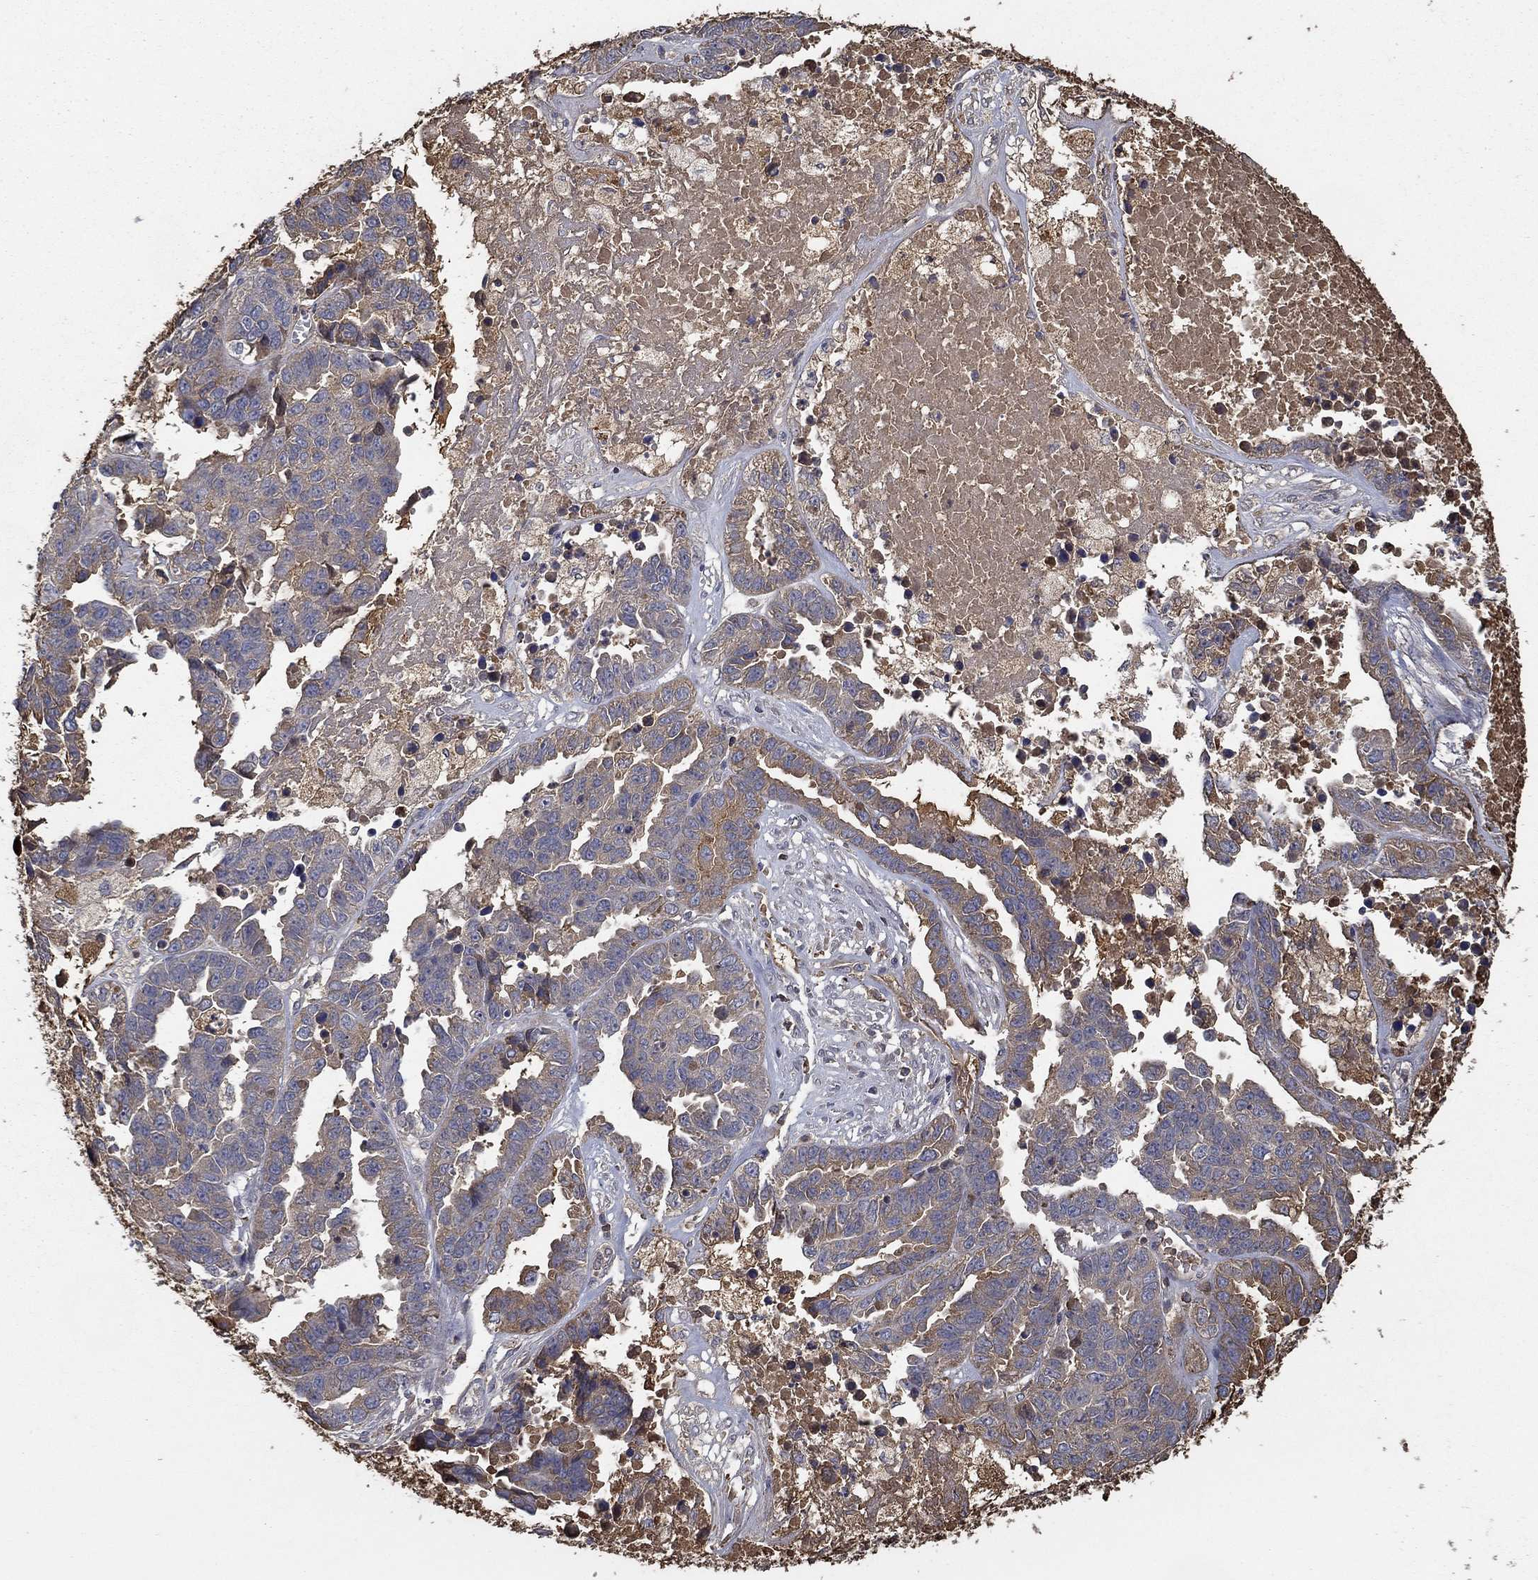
{"staining": {"intensity": "moderate", "quantity": "<25%", "location": "cytoplasmic/membranous"}, "tissue": "ovarian cancer", "cell_type": "Tumor cells", "image_type": "cancer", "snomed": [{"axis": "morphology", "description": "Cystadenocarcinoma, serous, NOS"}, {"axis": "topography", "description": "Ovary"}], "caption": "The histopathology image displays a brown stain indicating the presence of a protein in the cytoplasmic/membranous of tumor cells in ovarian cancer (serous cystadenocarcinoma).", "gene": "IL10", "patient": {"sex": "female", "age": 87}}